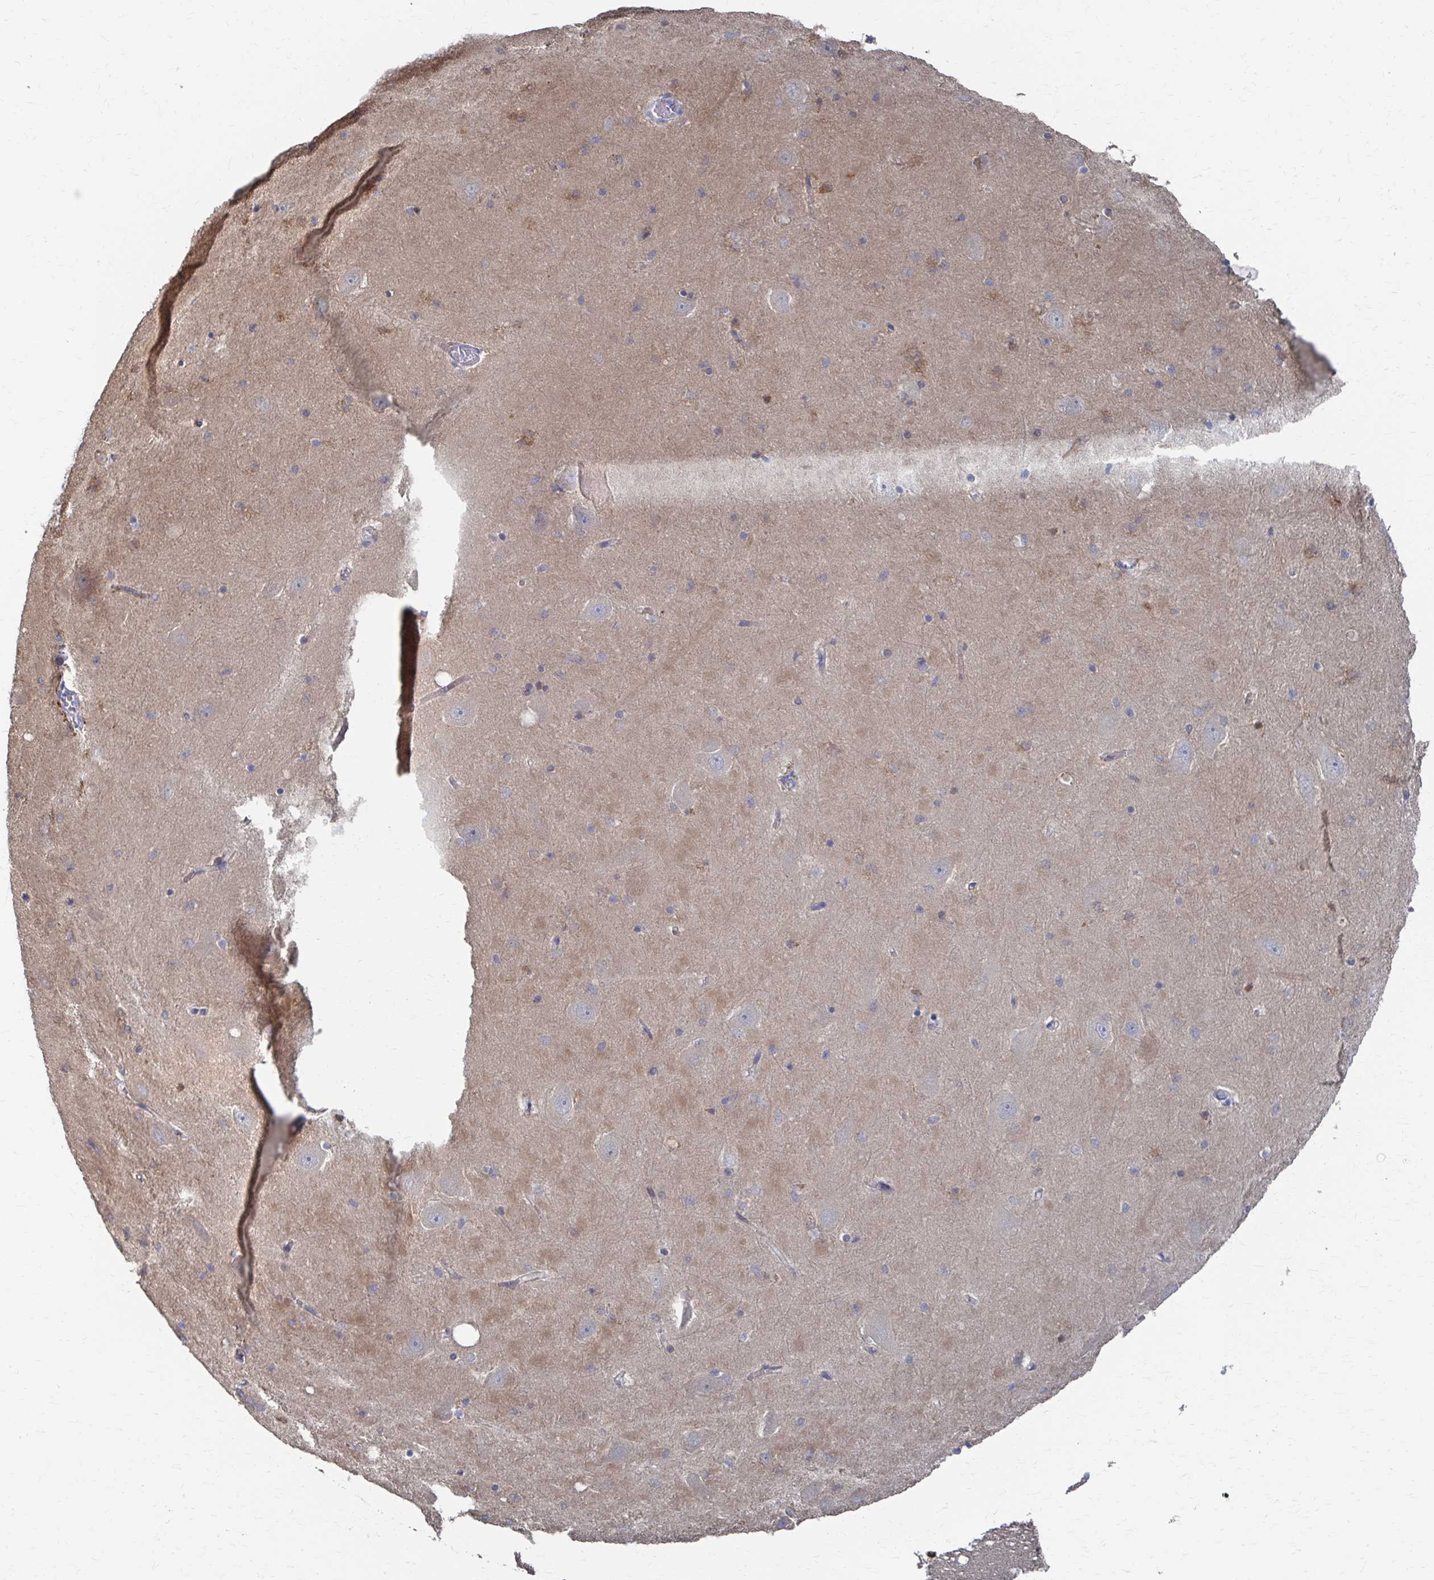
{"staining": {"intensity": "moderate", "quantity": "<25%", "location": "cytoplasmic/membranous"}, "tissue": "hippocampus", "cell_type": "Glial cells", "image_type": "normal", "snomed": [{"axis": "morphology", "description": "Normal tissue, NOS"}, {"axis": "topography", "description": "Hippocampus"}], "caption": "High-magnification brightfield microscopy of normal hippocampus stained with DAB (3,3'-diaminobenzidine) (brown) and counterstained with hematoxylin (blue). glial cells exhibit moderate cytoplasmic/membranous staining is appreciated in about<25% of cells. The staining was performed using DAB, with brown indicating positive protein expression. Nuclei are stained blue with hematoxylin.", "gene": "PLEKHG7", "patient": {"sex": "male", "age": 58}}